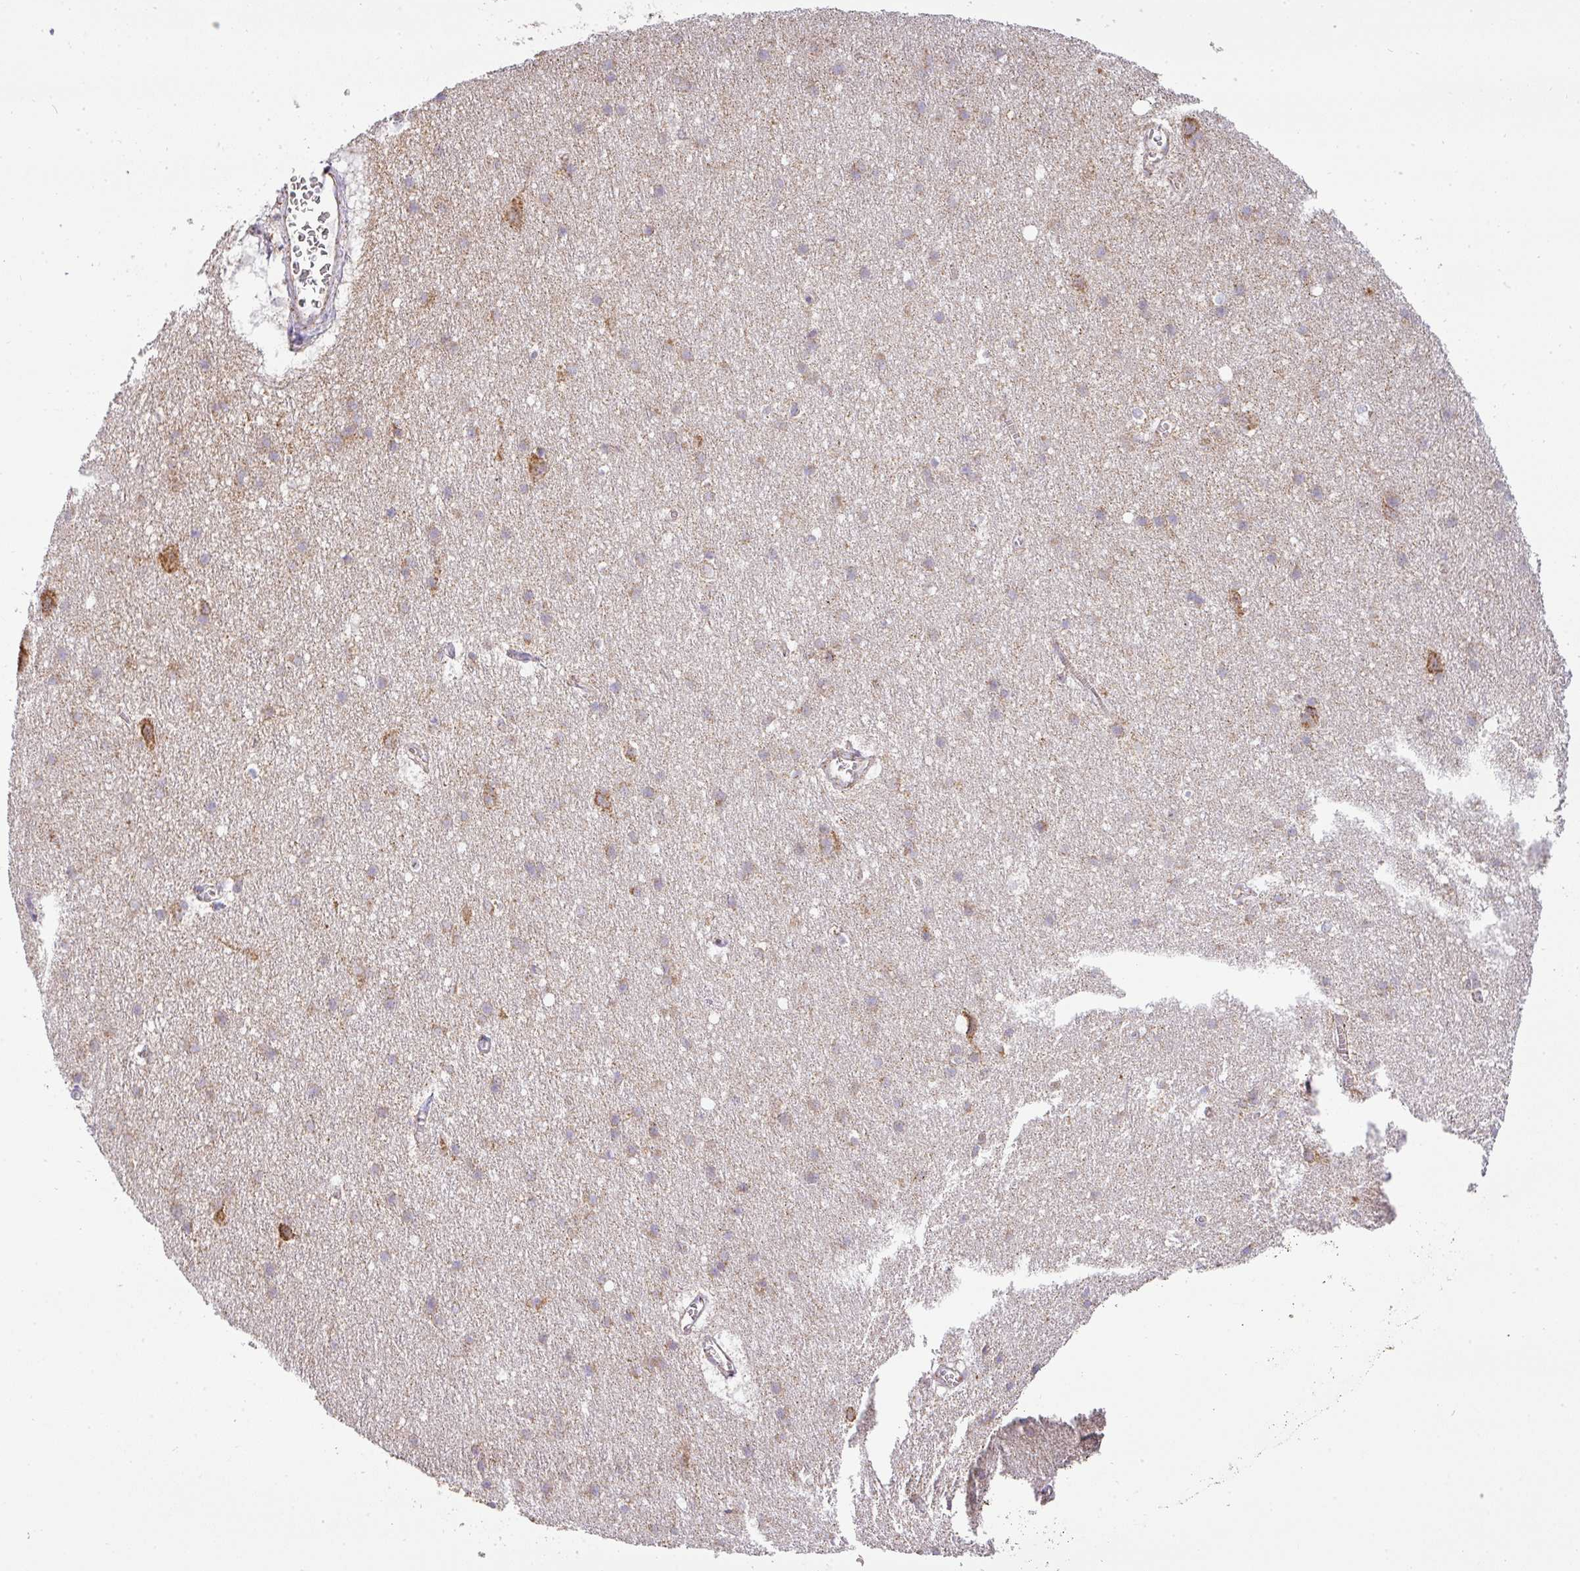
{"staining": {"intensity": "weak", "quantity": ">75%", "location": "cytoplasmic/membranous"}, "tissue": "cerebral cortex", "cell_type": "Endothelial cells", "image_type": "normal", "snomed": [{"axis": "morphology", "description": "Normal tissue, NOS"}, {"axis": "topography", "description": "Cerebral cortex"}], "caption": "DAB immunohistochemical staining of normal cerebral cortex reveals weak cytoplasmic/membranous protein staining in approximately >75% of endothelial cells.", "gene": "ZNF211", "patient": {"sex": "male", "age": 54}}